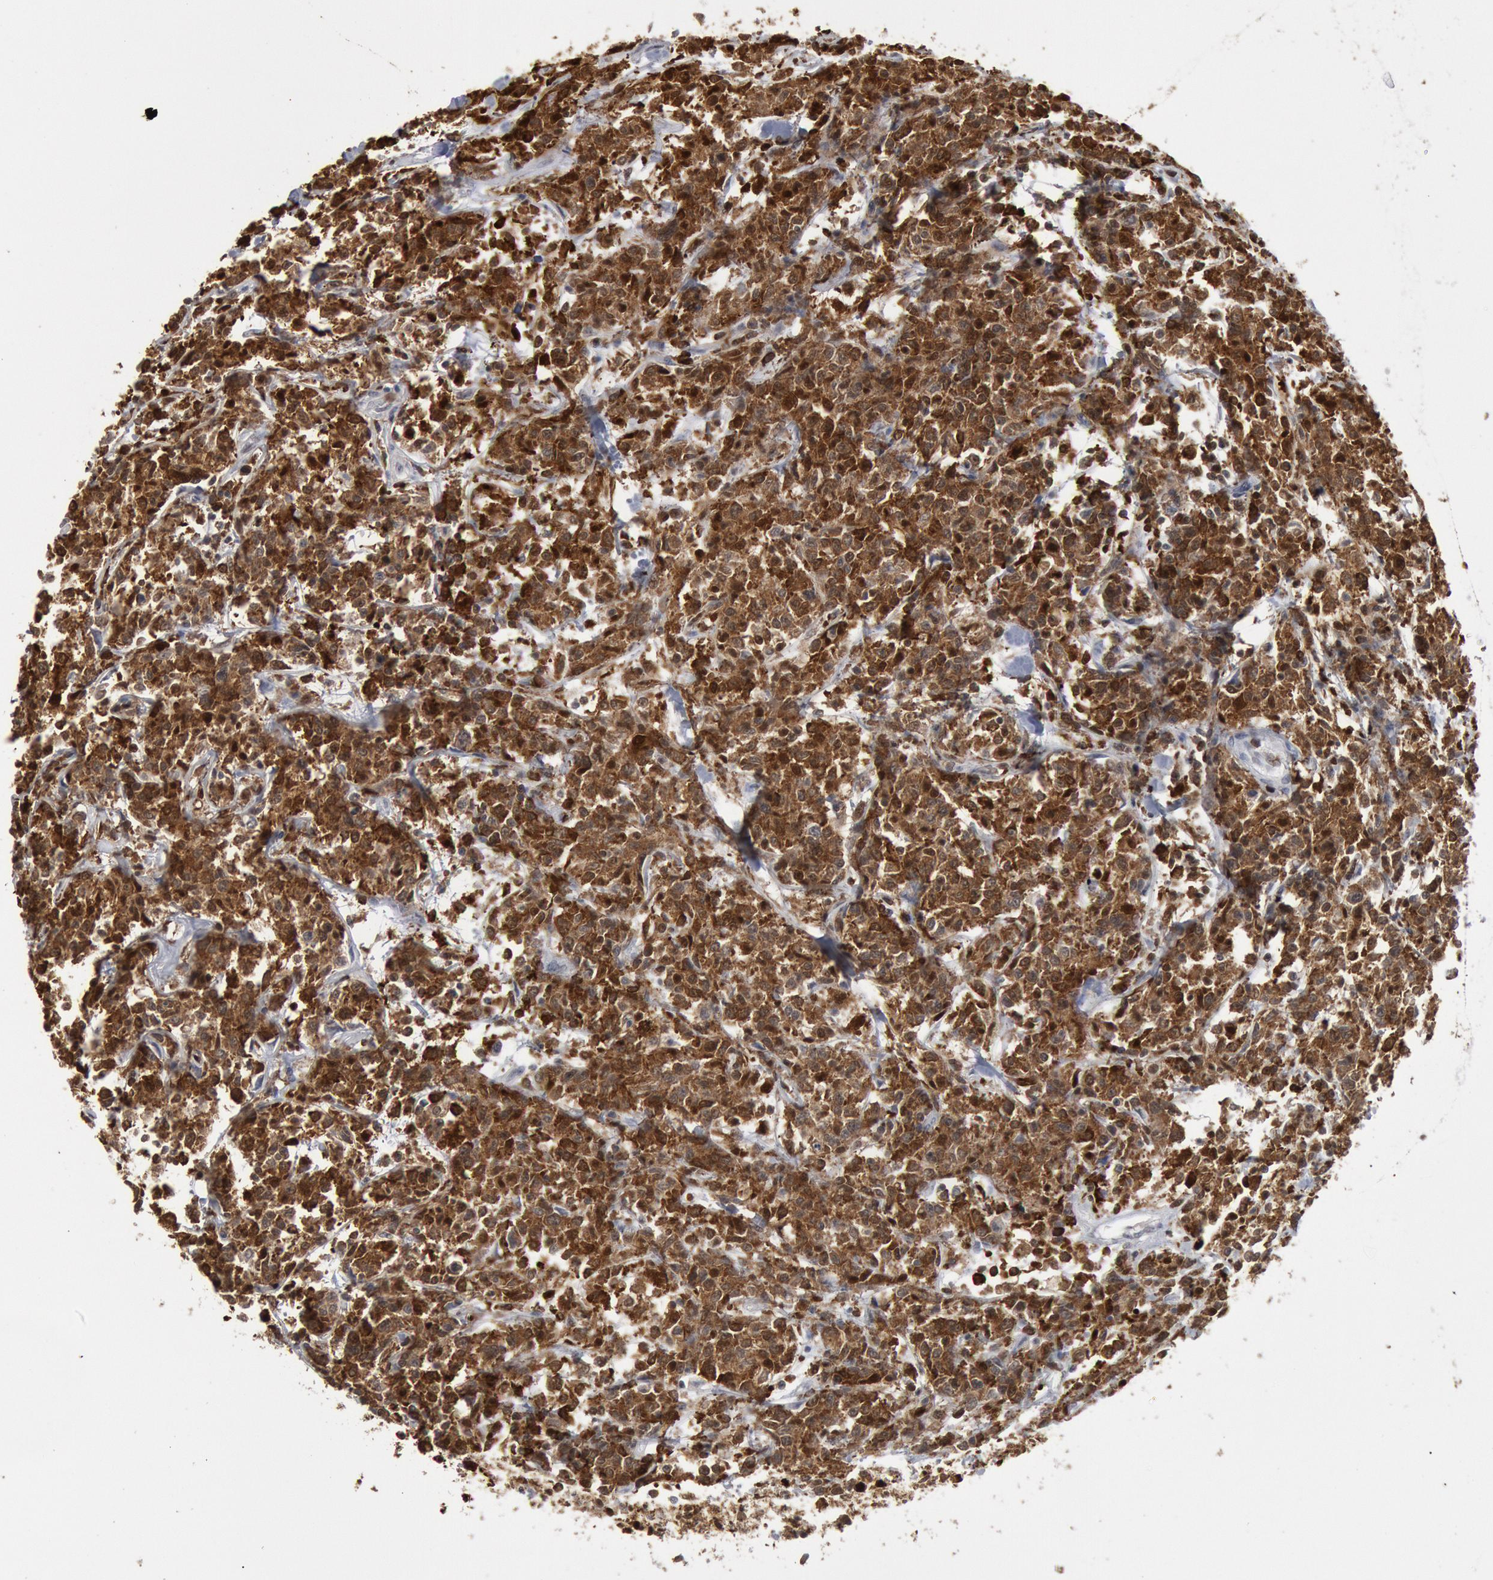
{"staining": {"intensity": "strong", "quantity": ">75%", "location": "cytoplasmic/membranous,nuclear"}, "tissue": "lymphoma", "cell_type": "Tumor cells", "image_type": "cancer", "snomed": [{"axis": "morphology", "description": "Malignant lymphoma, non-Hodgkin's type, Low grade"}, {"axis": "topography", "description": "Small intestine"}], "caption": "A photomicrograph of malignant lymphoma, non-Hodgkin's type (low-grade) stained for a protein exhibits strong cytoplasmic/membranous and nuclear brown staining in tumor cells.", "gene": "PTPN6", "patient": {"sex": "female", "age": 59}}